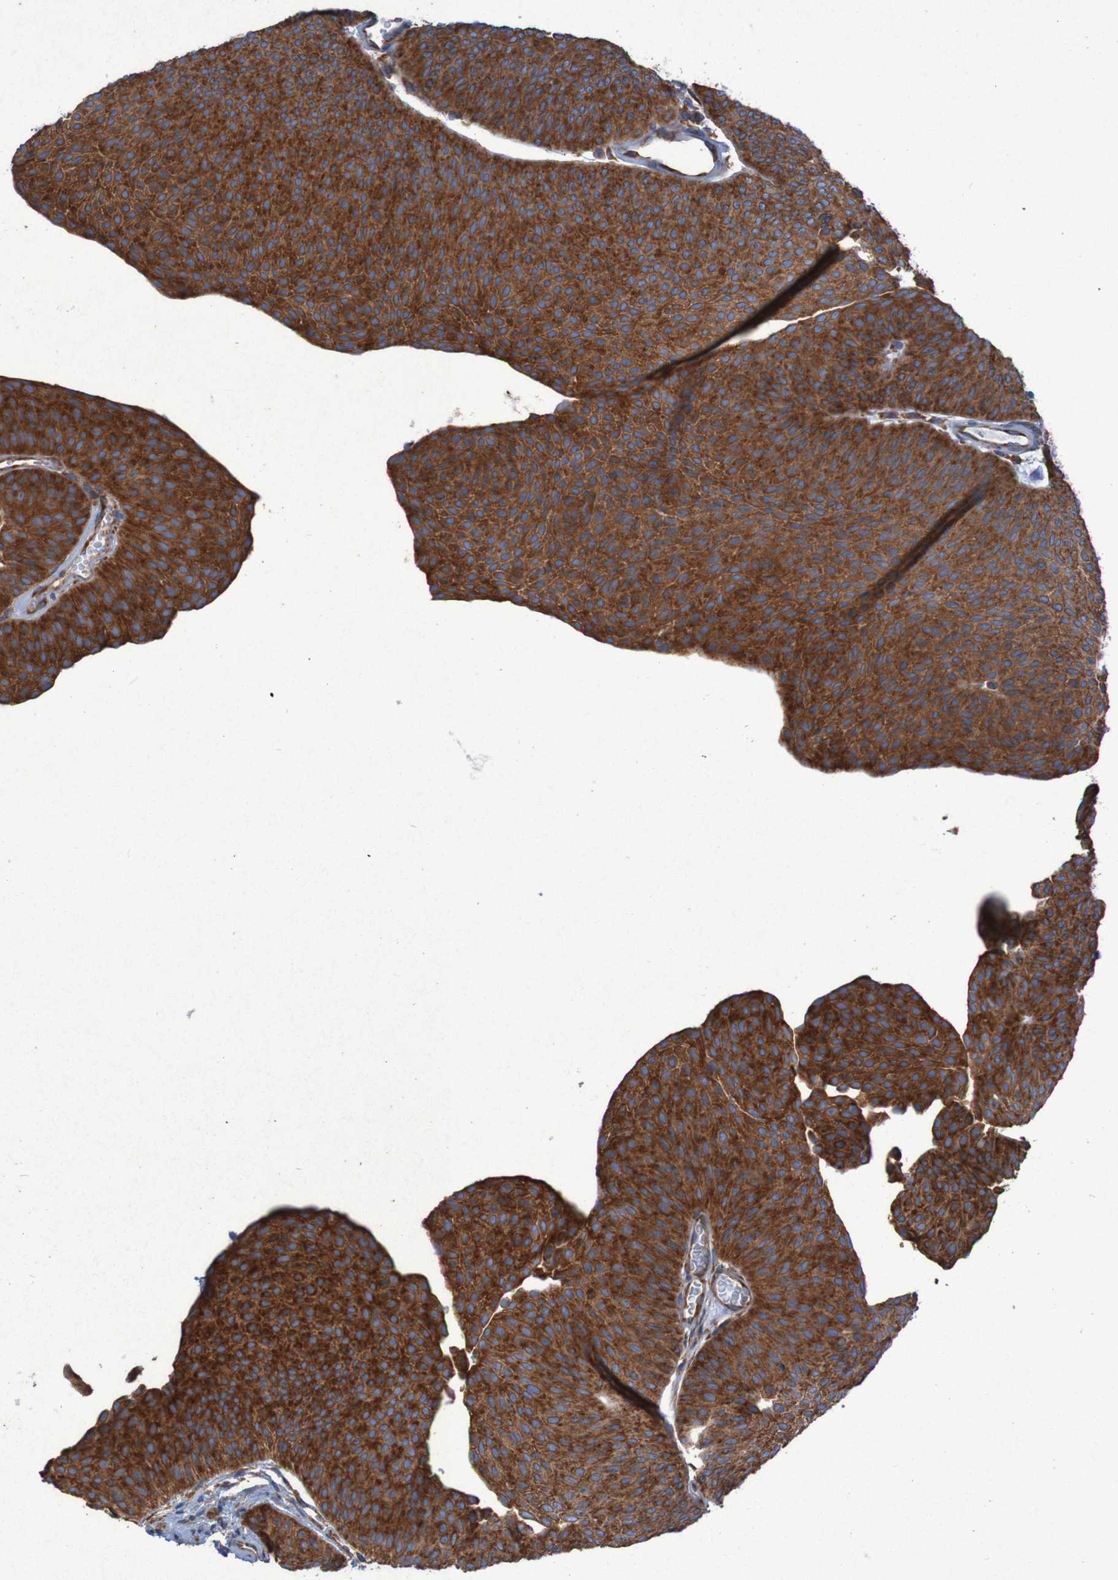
{"staining": {"intensity": "strong", "quantity": ">75%", "location": "cytoplasmic/membranous"}, "tissue": "urothelial cancer", "cell_type": "Tumor cells", "image_type": "cancer", "snomed": [{"axis": "morphology", "description": "Urothelial carcinoma, Low grade"}, {"axis": "topography", "description": "Urinary bladder"}], "caption": "A high-resolution photomicrograph shows immunohistochemistry (IHC) staining of urothelial cancer, which exhibits strong cytoplasmic/membranous positivity in approximately >75% of tumor cells.", "gene": "RPL10", "patient": {"sex": "female", "age": 60}}